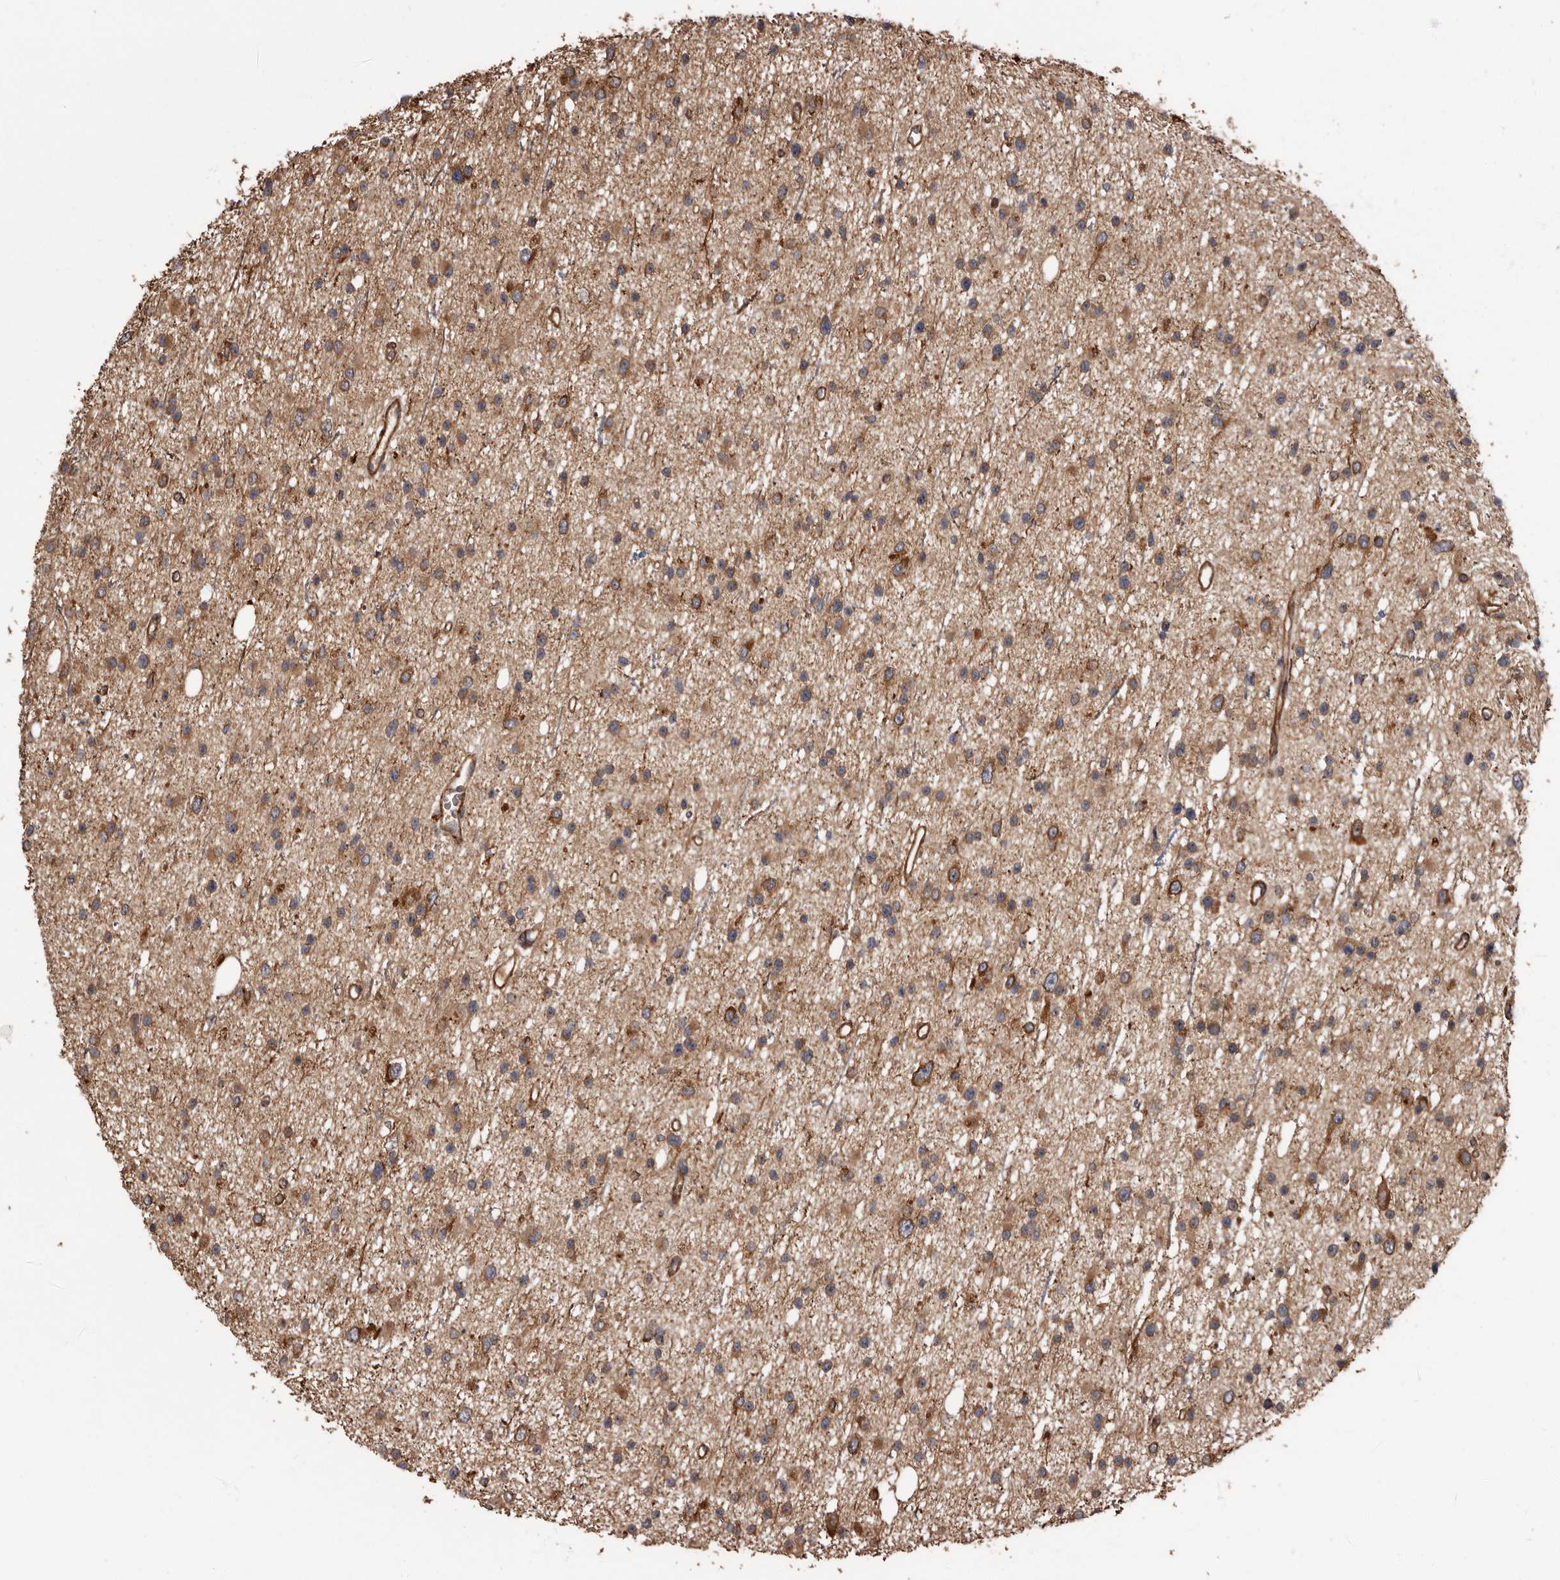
{"staining": {"intensity": "weak", "quantity": "25%-75%", "location": "cytoplasmic/membranous"}, "tissue": "glioma", "cell_type": "Tumor cells", "image_type": "cancer", "snomed": [{"axis": "morphology", "description": "Glioma, malignant, Low grade"}, {"axis": "topography", "description": "Cerebral cortex"}], "caption": "Immunohistochemistry (DAB) staining of glioma displays weak cytoplasmic/membranous protein staining in about 25%-75% of tumor cells.", "gene": "ARHGEF5", "patient": {"sex": "female", "age": 39}}